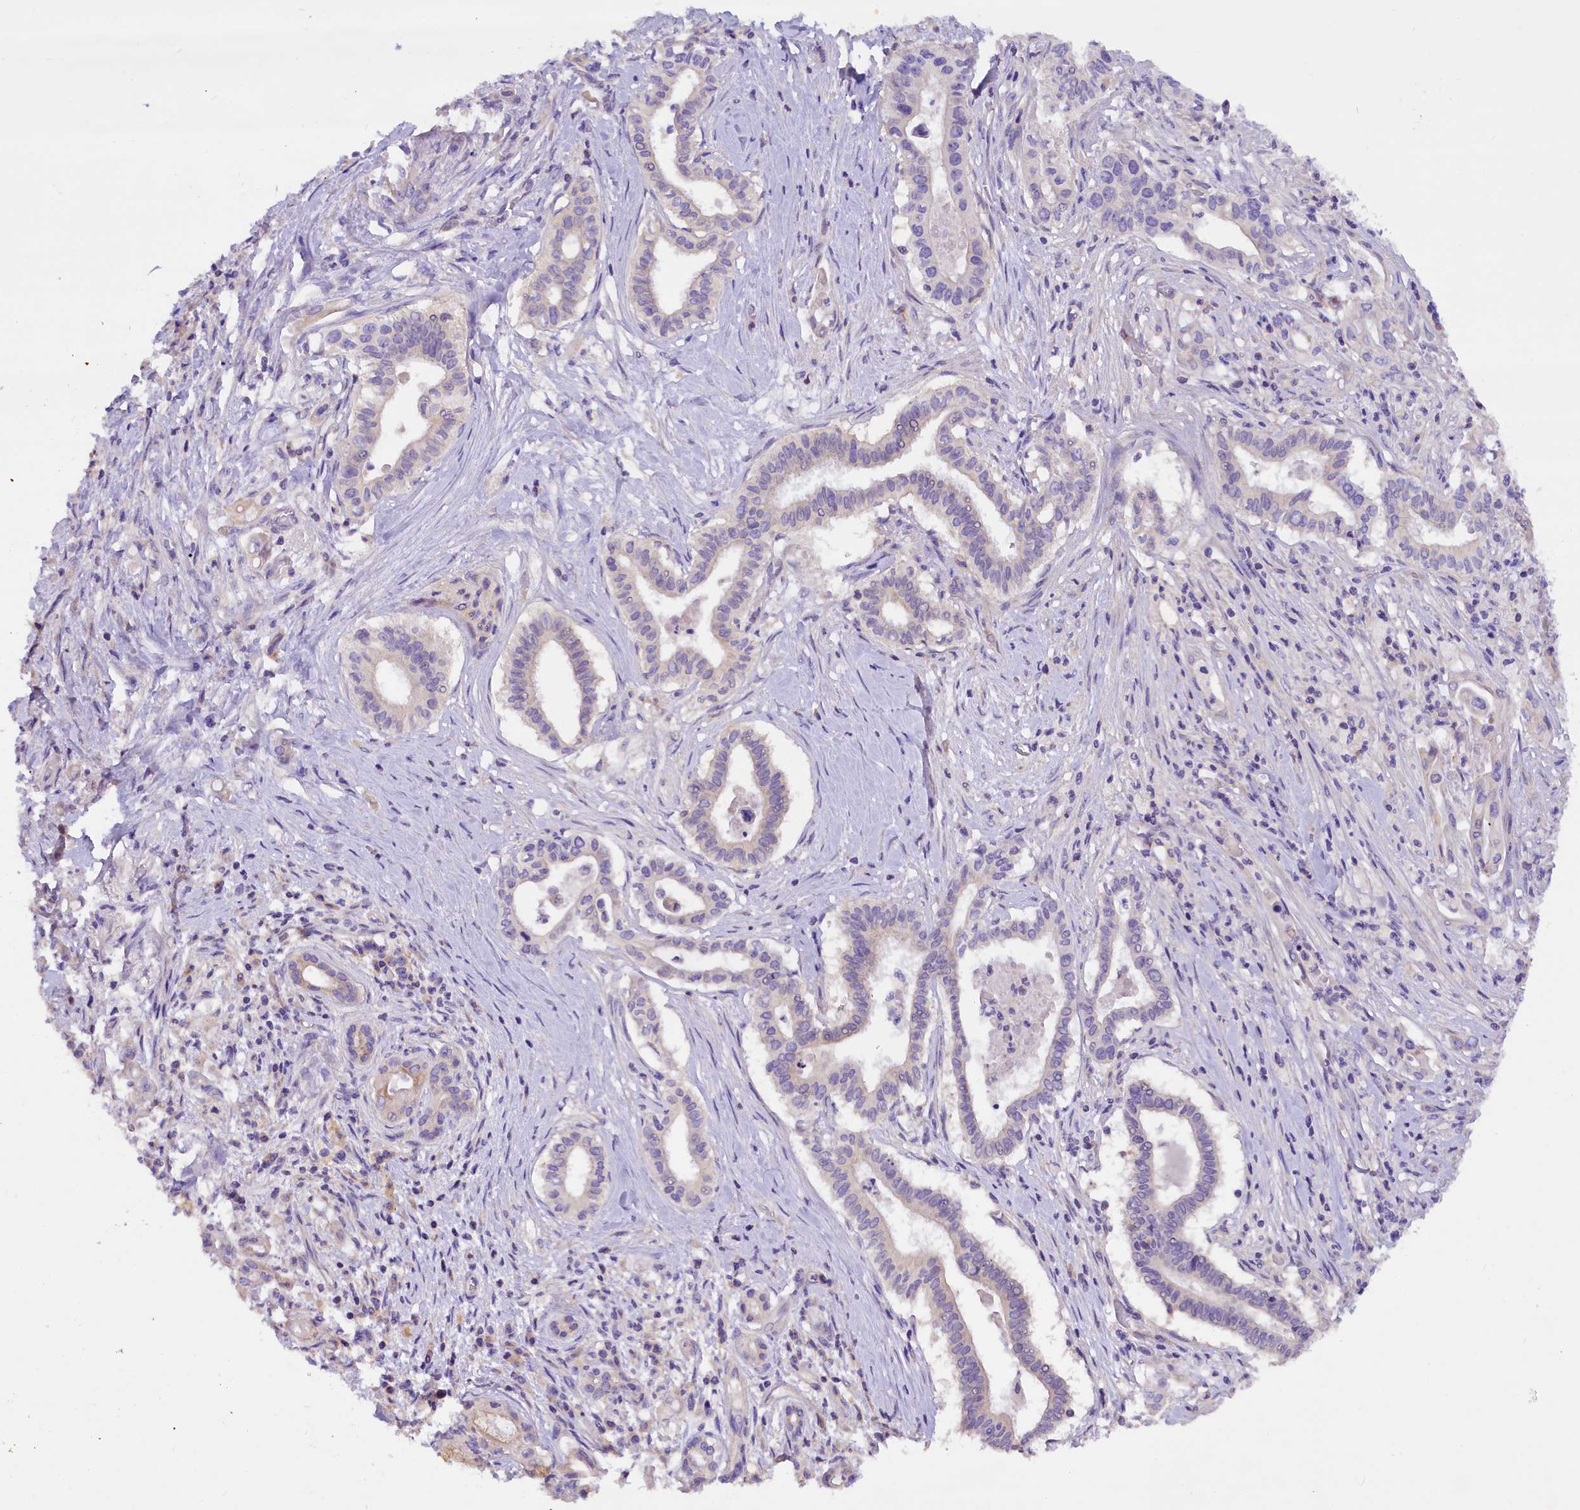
{"staining": {"intensity": "negative", "quantity": "none", "location": "none"}, "tissue": "pancreatic cancer", "cell_type": "Tumor cells", "image_type": "cancer", "snomed": [{"axis": "morphology", "description": "Adenocarcinoma, NOS"}, {"axis": "topography", "description": "Pancreas"}], "caption": "Pancreatic cancer stained for a protein using immunohistochemistry (IHC) demonstrates no staining tumor cells.", "gene": "AP3B2", "patient": {"sex": "female", "age": 77}}